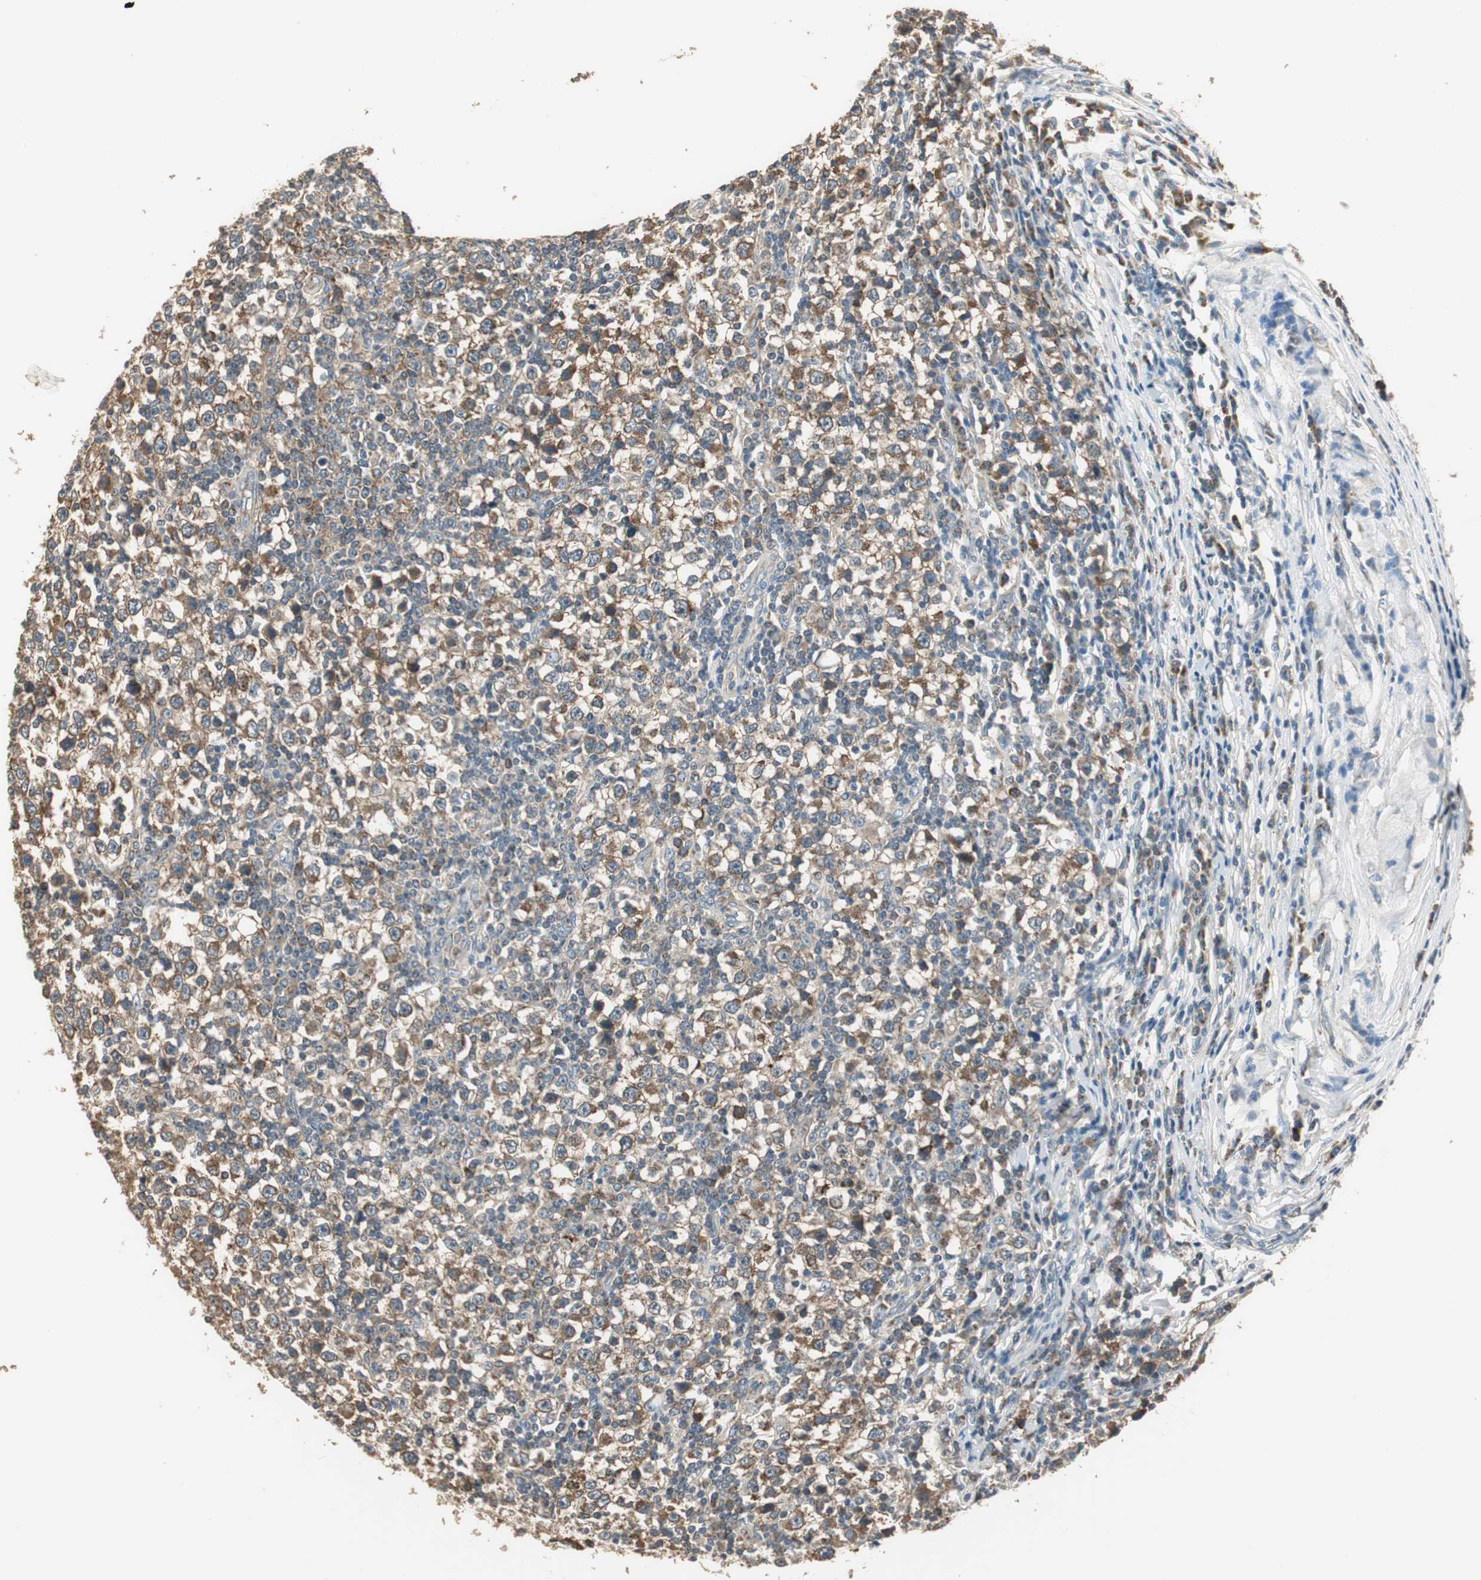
{"staining": {"intensity": "moderate", "quantity": ">75%", "location": "cytoplasmic/membranous"}, "tissue": "testis cancer", "cell_type": "Tumor cells", "image_type": "cancer", "snomed": [{"axis": "morphology", "description": "Seminoma, NOS"}, {"axis": "topography", "description": "Testis"}], "caption": "The photomicrograph exhibits a brown stain indicating the presence of a protein in the cytoplasmic/membranous of tumor cells in testis seminoma. (Brightfield microscopy of DAB IHC at high magnification).", "gene": "MSTO1", "patient": {"sex": "male", "age": 65}}